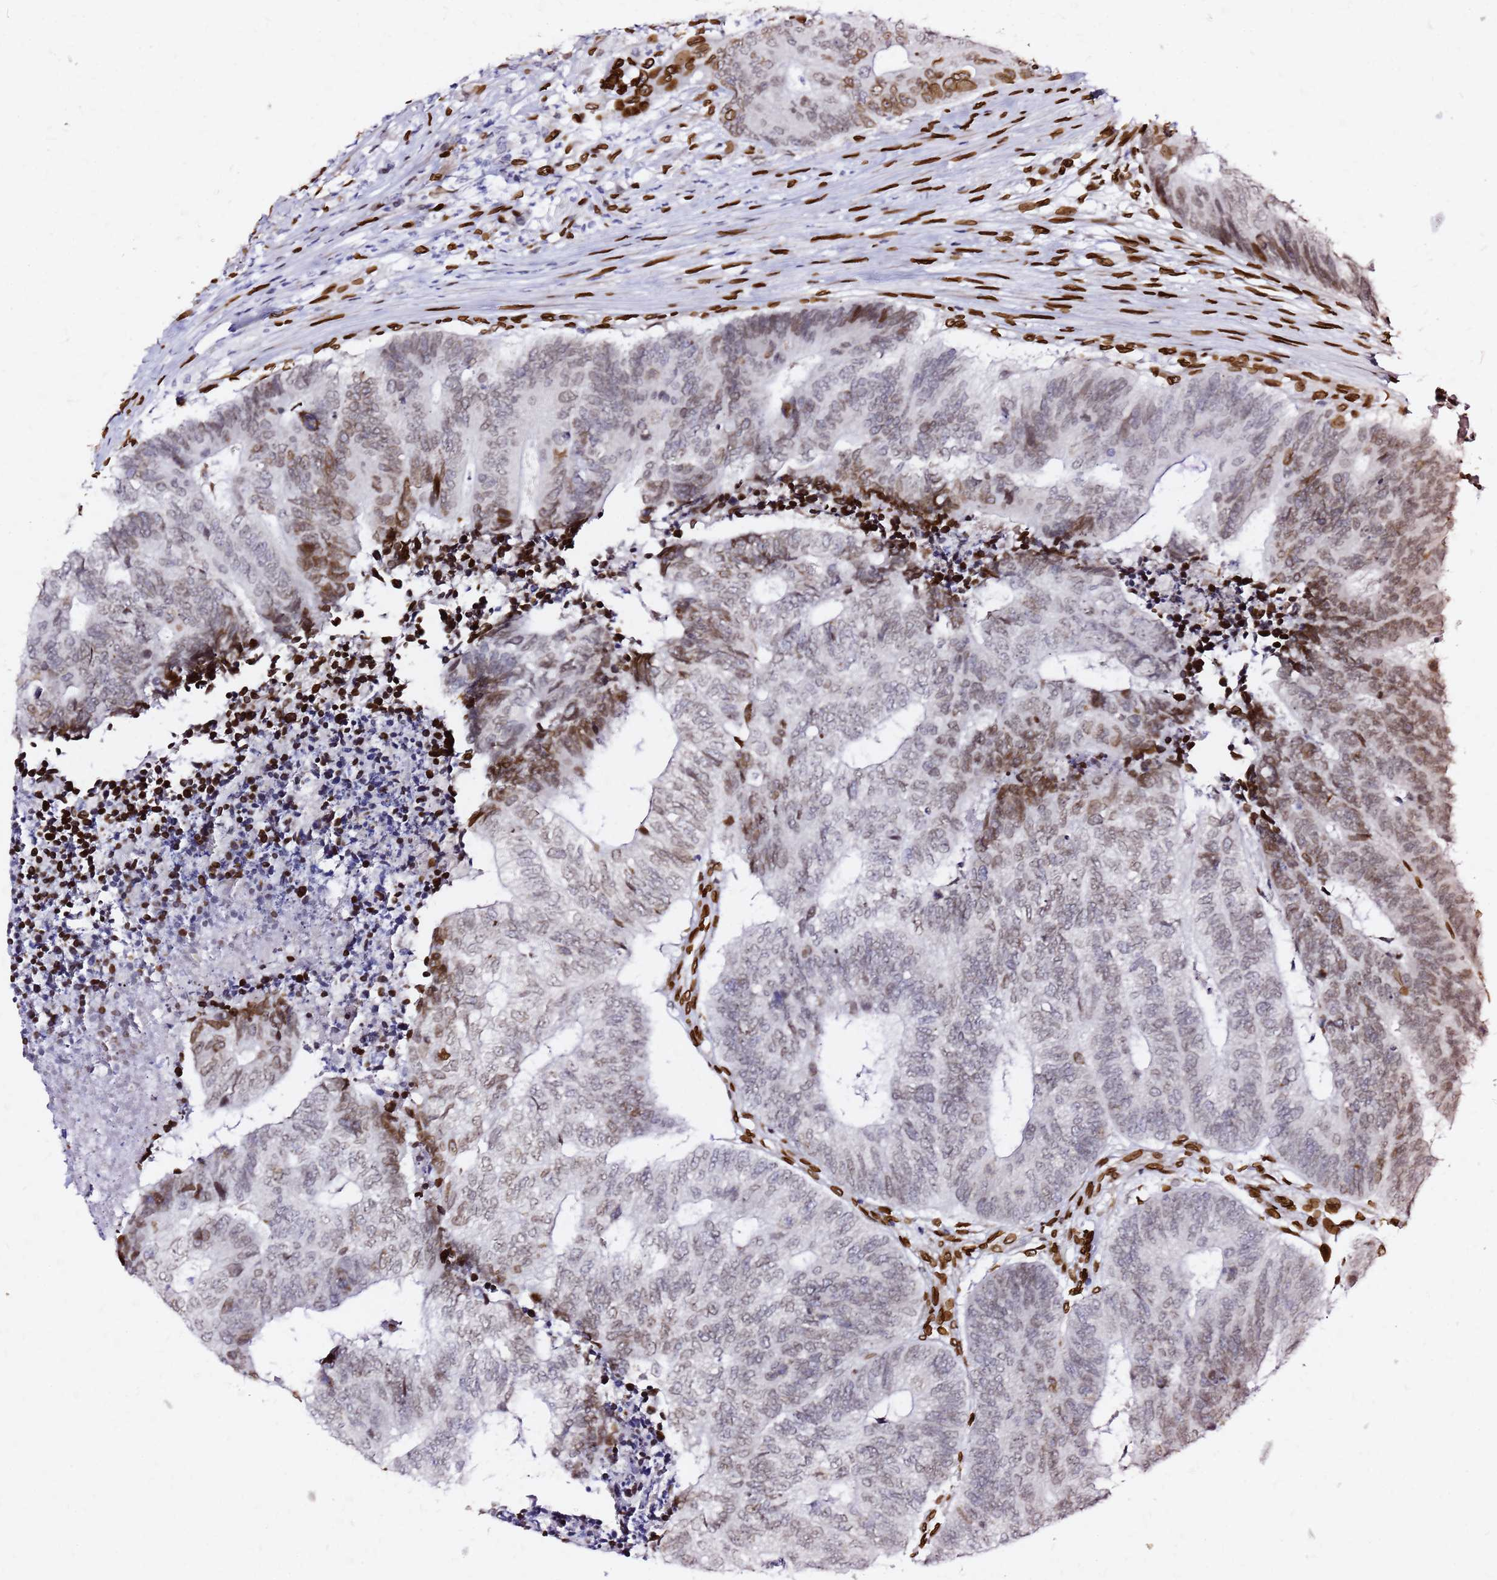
{"staining": {"intensity": "moderate", "quantity": "25%-75%", "location": "cytoplasmic/membranous,nuclear"}, "tissue": "colorectal cancer", "cell_type": "Tumor cells", "image_type": "cancer", "snomed": [{"axis": "morphology", "description": "Adenocarcinoma, NOS"}, {"axis": "topography", "description": "Colon"}], "caption": "This photomicrograph demonstrates immunohistochemistry (IHC) staining of human adenocarcinoma (colorectal), with medium moderate cytoplasmic/membranous and nuclear positivity in approximately 25%-75% of tumor cells.", "gene": "C6orf141", "patient": {"sex": "female", "age": 67}}